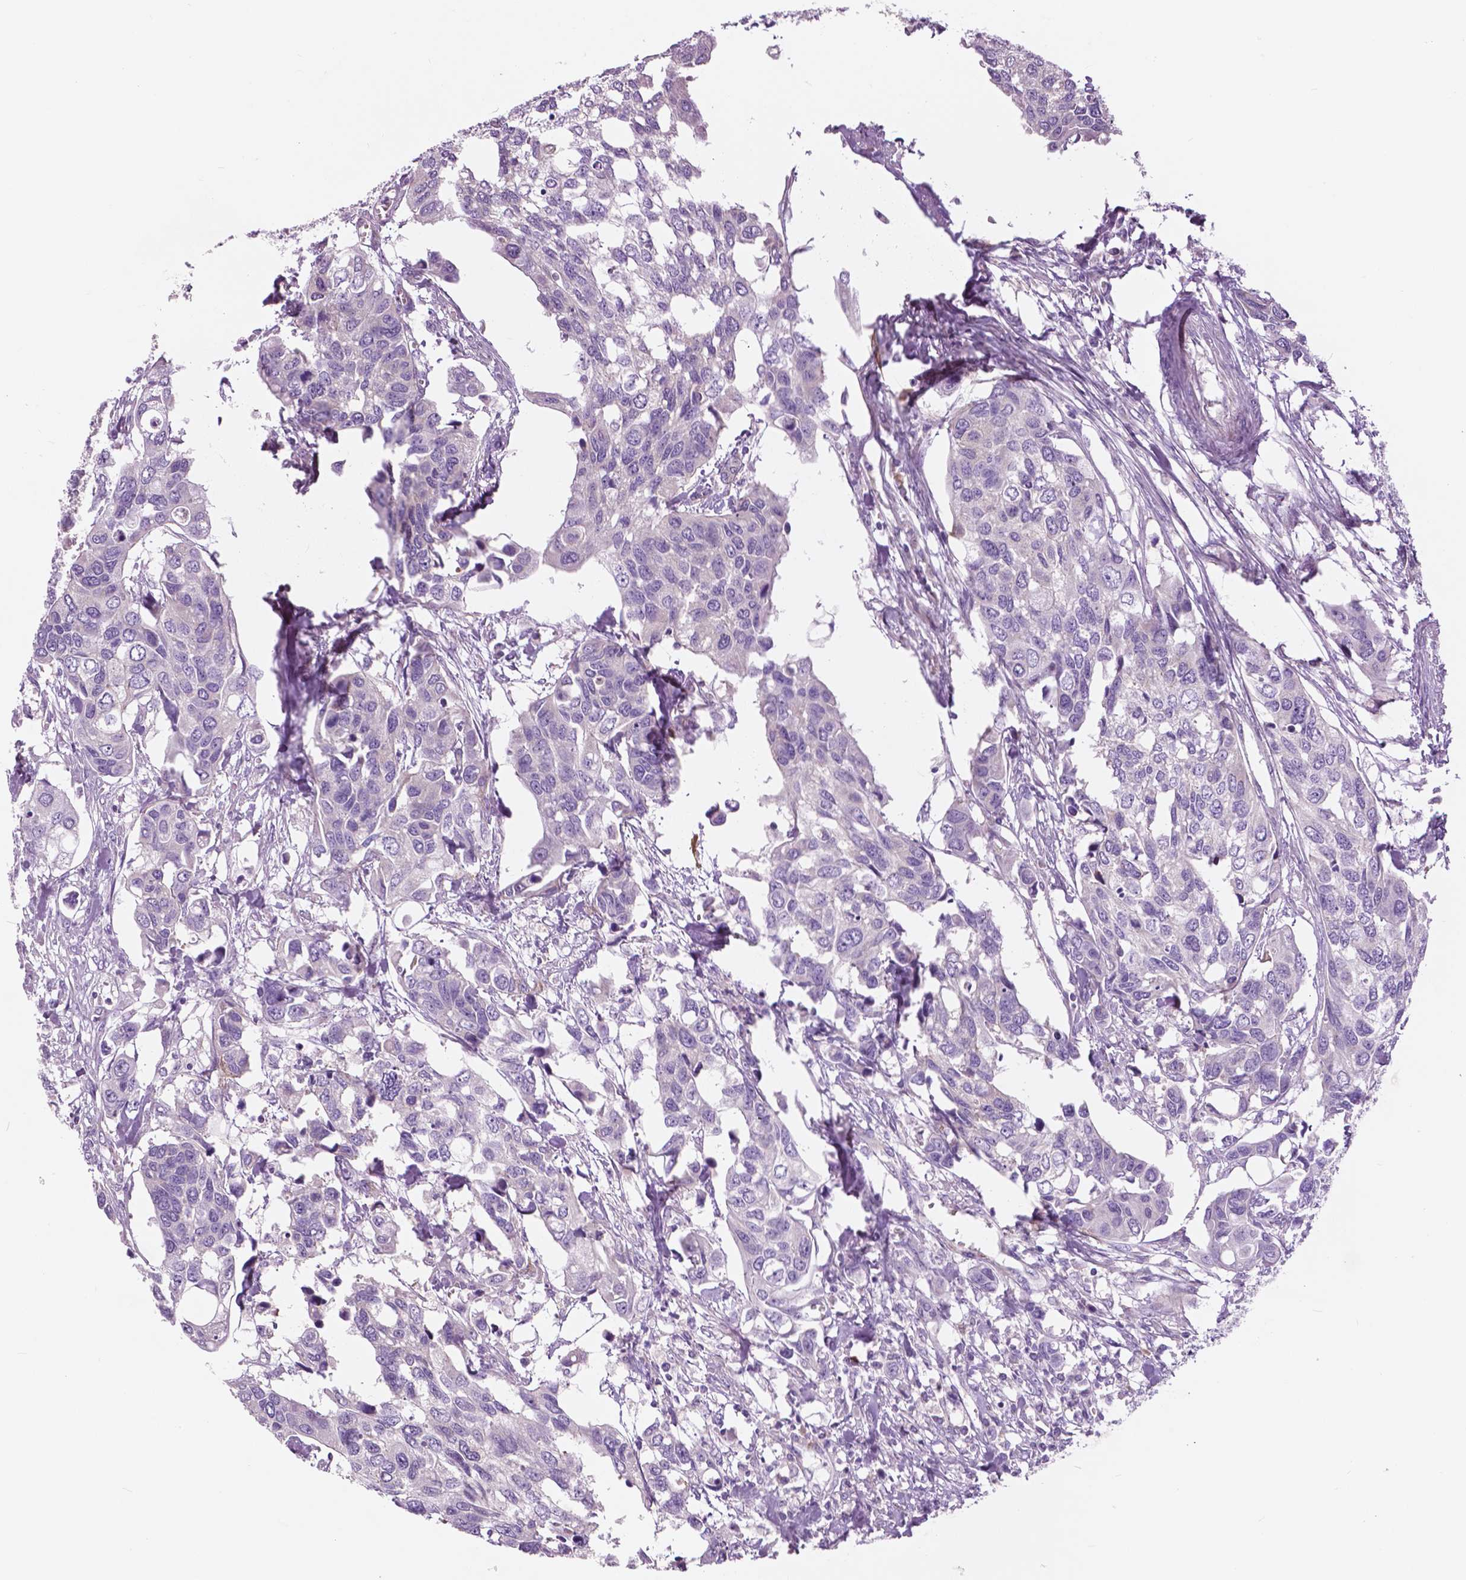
{"staining": {"intensity": "negative", "quantity": "none", "location": "none"}, "tissue": "urothelial cancer", "cell_type": "Tumor cells", "image_type": "cancer", "snomed": [{"axis": "morphology", "description": "Urothelial carcinoma, High grade"}, {"axis": "topography", "description": "Urinary bladder"}], "caption": "There is no significant staining in tumor cells of urothelial carcinoma (high-grade). (DAB (3,3'-diaminobenzidine) immunohistochemistry (IHC) visualized using brightfield microscopy, high magnification).", "gene": "SERPINI1", "patient": {"sex": "male", "age": 60}}